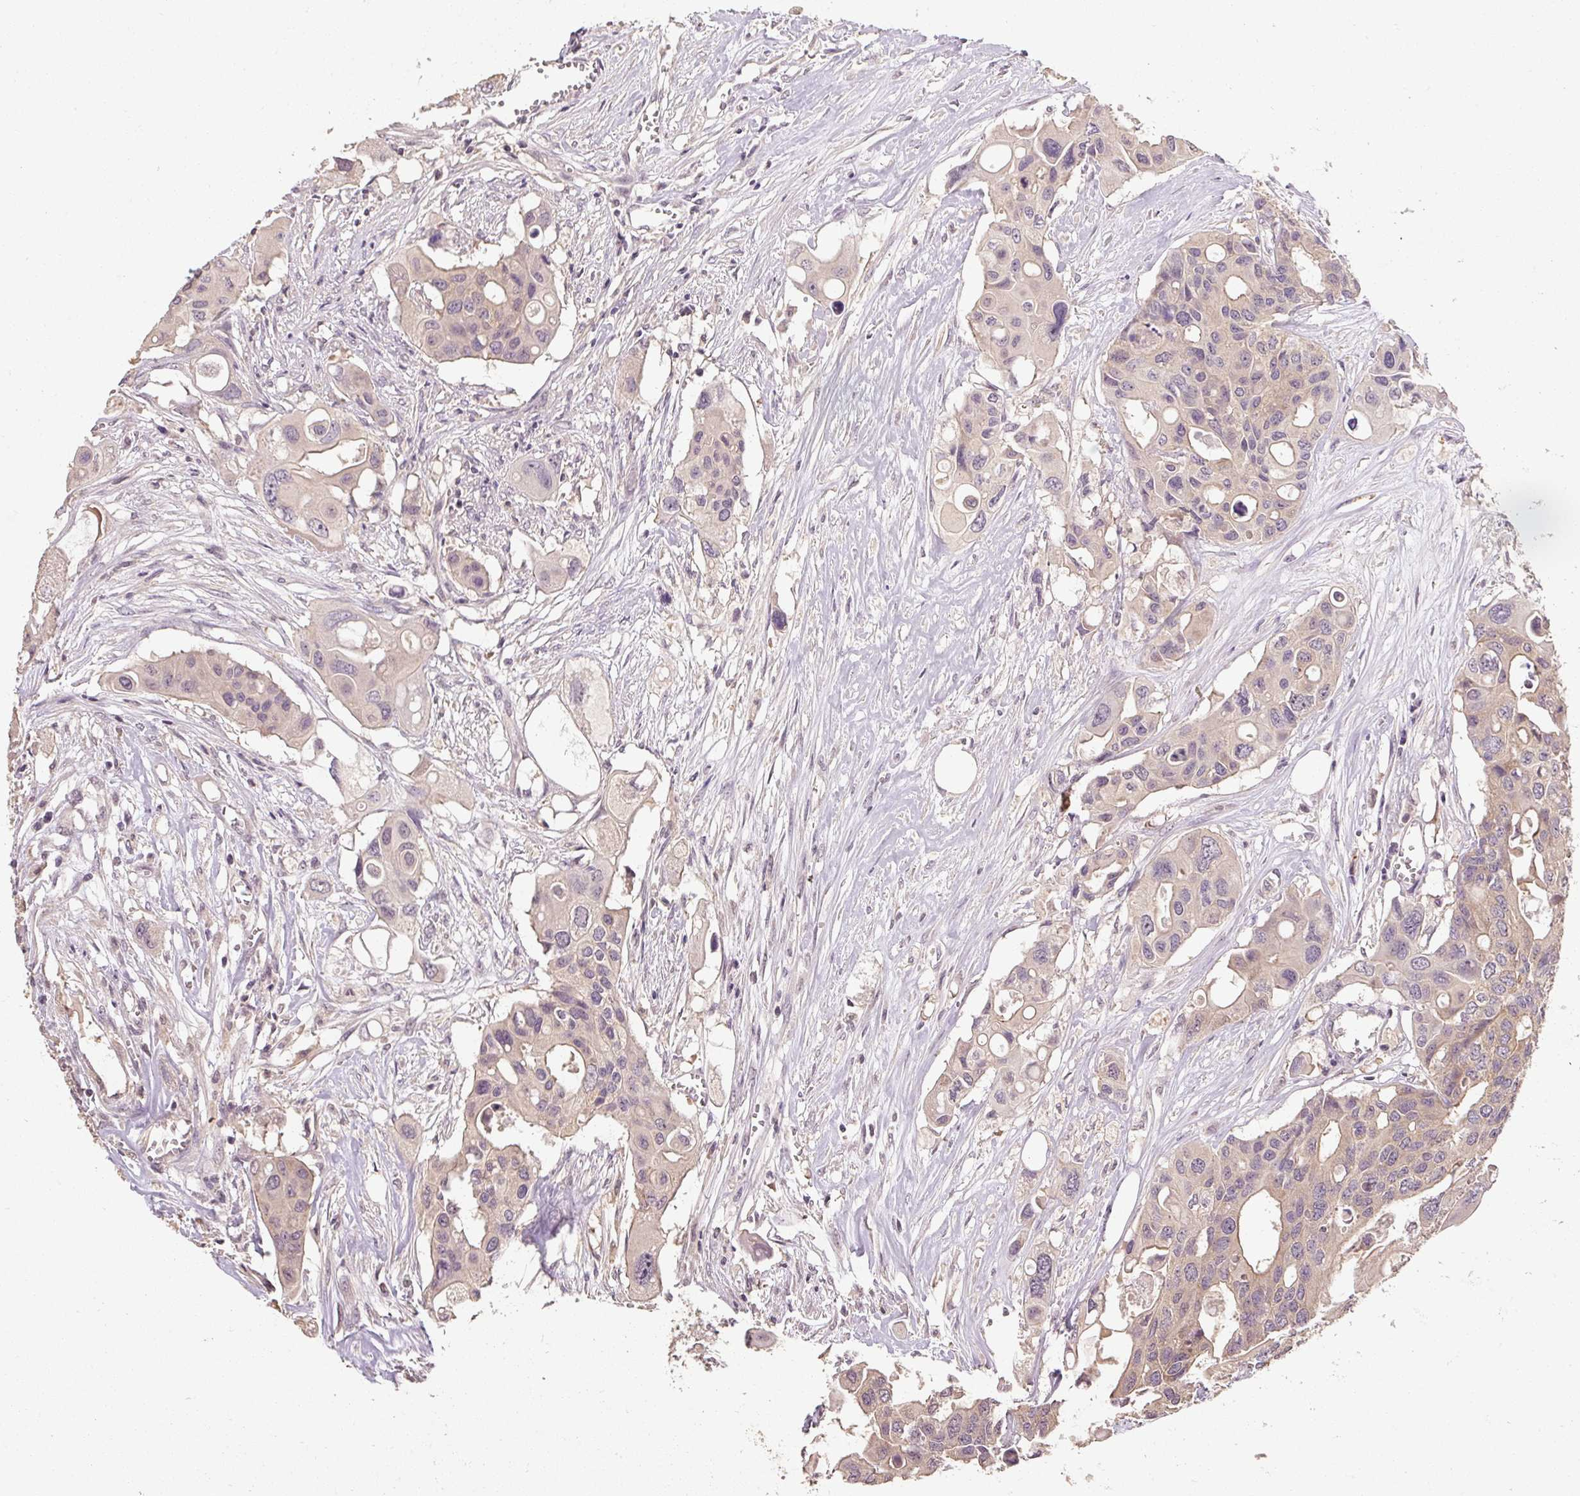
{"staining": {"intensity": "weak", "quantity": "<25%", "location": "cytoplasmic/membranous"}, "tissue": "colorectal cancer", "cell_type": "Tumor cells", "image_type": "cancer", "snomed": [{"axis": "morphology", "description": "Adenocarcinoma, NOS"}, {"axis": "topography", "description": "Colon"}], "caption": "The histopathology image displays no staining of tumor cells in colorectal adenocarcinoma.", "gene": "CFAP65", "patient": {"sex": "male", "age": 77}}